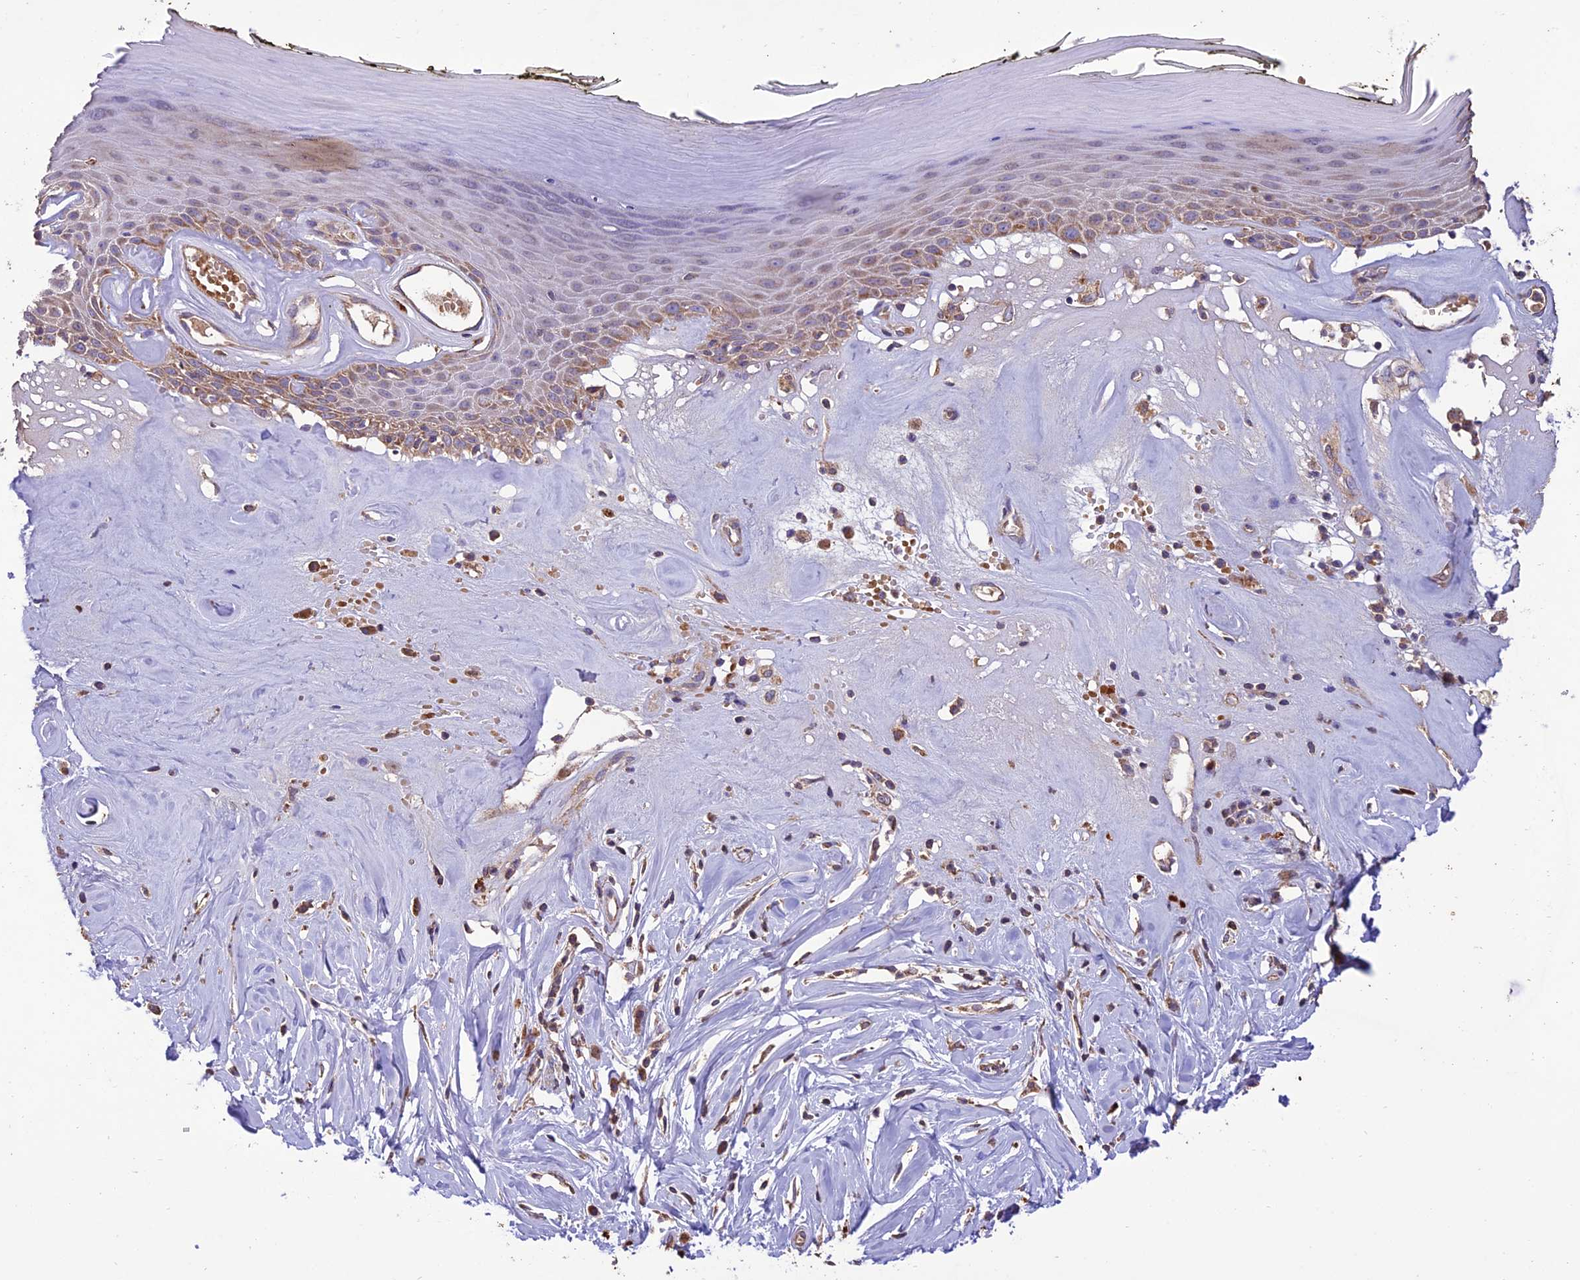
{"staining": {"intensity": "moderate", "quantity": "<25%", "location": "cytoplasmic/membranous"}, "tissue": "skin", "cell_type": "Epidermal cells", "image_type": "normal", "snomed": [{"axis": "morphology", "description": "Normal tissue, NOS"}, {"axis": "morphology", "description": "Inflammation, NOS"}, {"axis": "topography", "description": "Vulva"}], "caption": "A histopathology image of skin stained for a protein demonstrates moderate cytoplasmic/membranous brown staining in epidermal cells.", "gene": "NDUFAF1", "patient": {"sex": "female", "age": 84}}